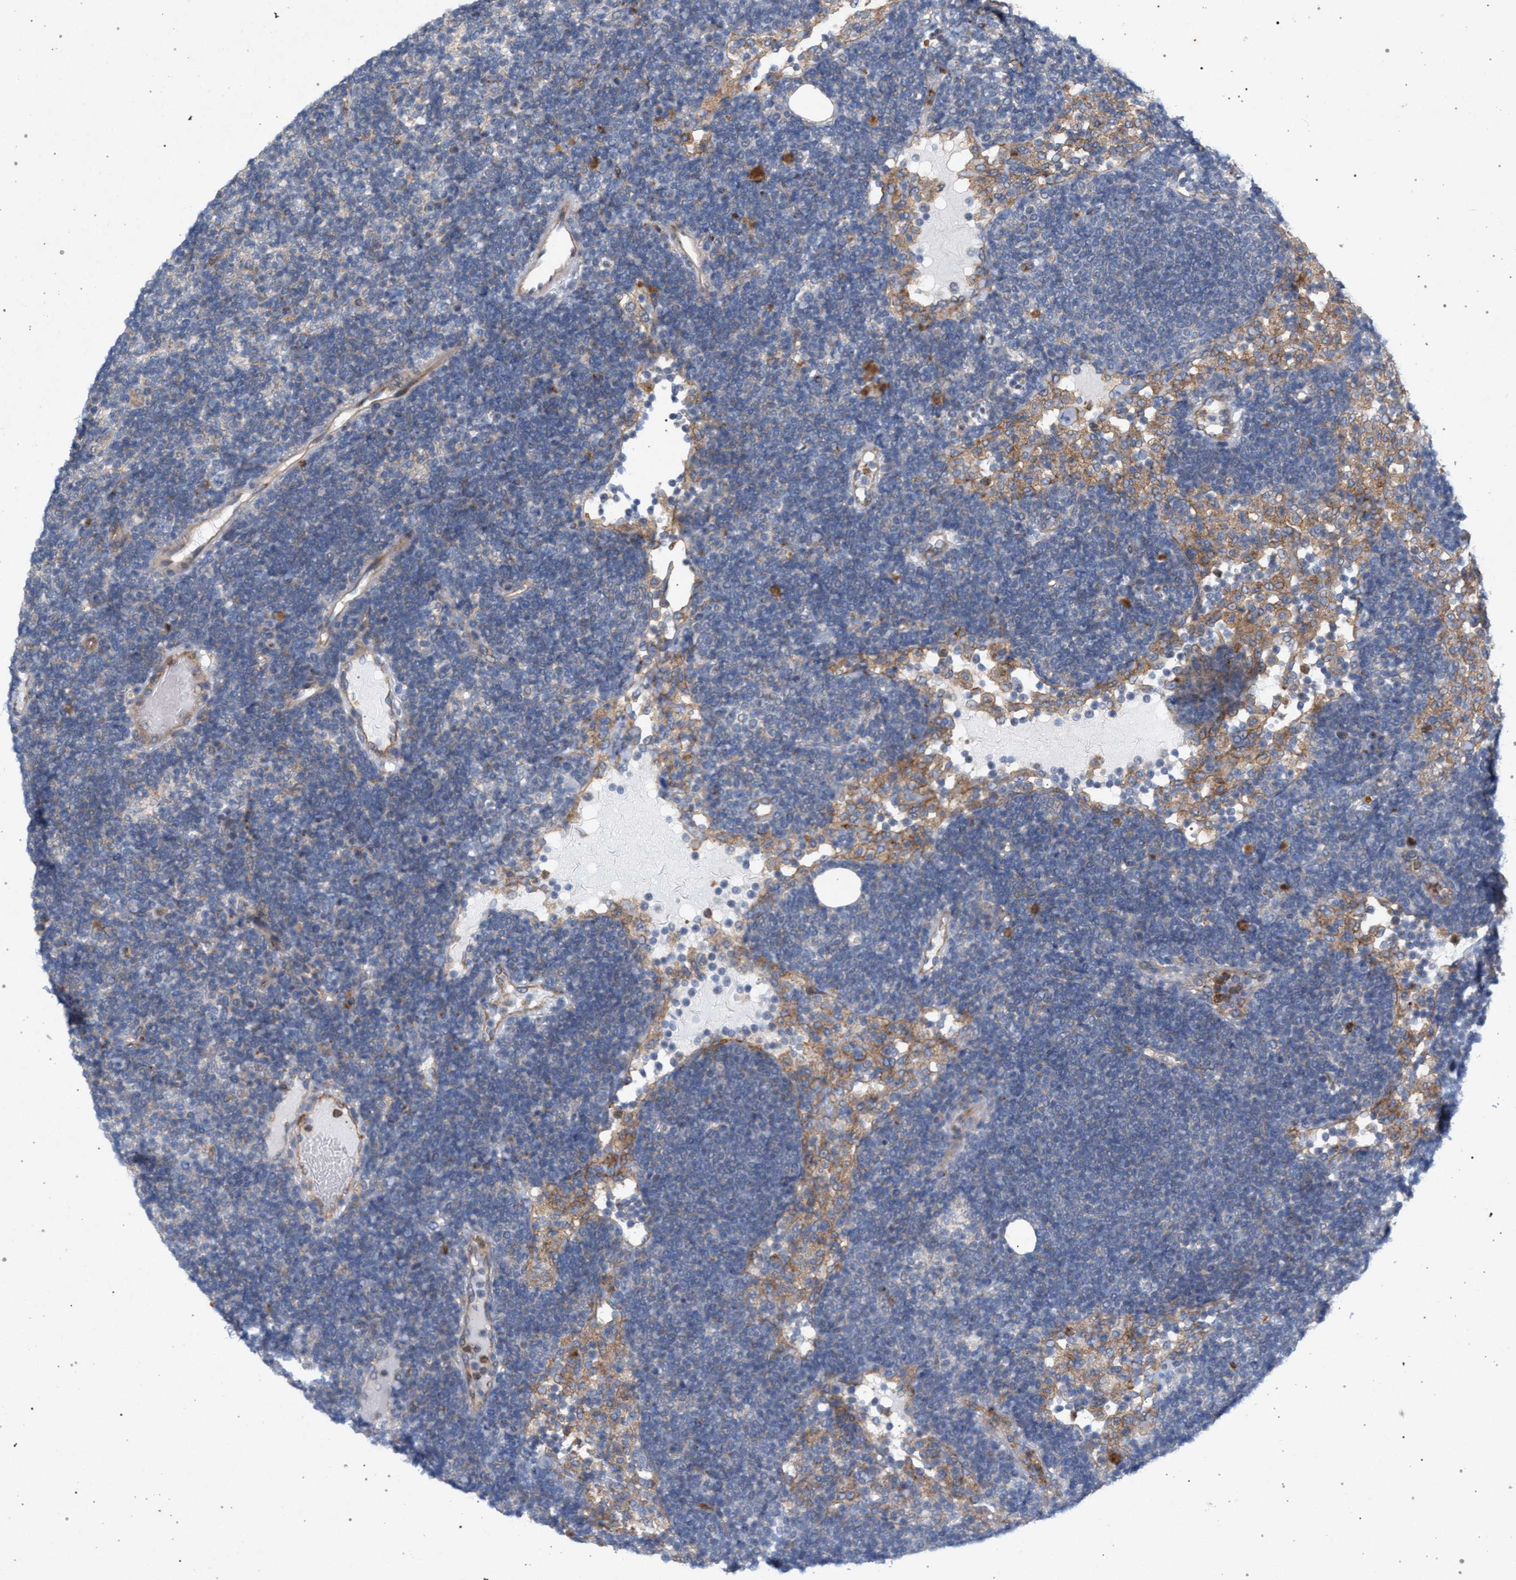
{"staining": {"intensity": "negative", "quantity": "none", "location": "none"}, "tissue": "lymph node", "cell_type": "Germinal center cells", "image_type": "normal", "snomed": [{"axis": "morphology", "description": "Normal tissue, NOS"}, {"axis": "morphology", "description": "Carcinoid, malignant, NOS"}, {"axis": "topography", "description": "Lymph node"}], "caption": "This is a histopathology image of immunohistochemistry staining of unremarkable lymph node, which shows no positivity in germinal center cells.", "gene": "MAMDC2", "patient": {"sex": "male", "age": 47}}